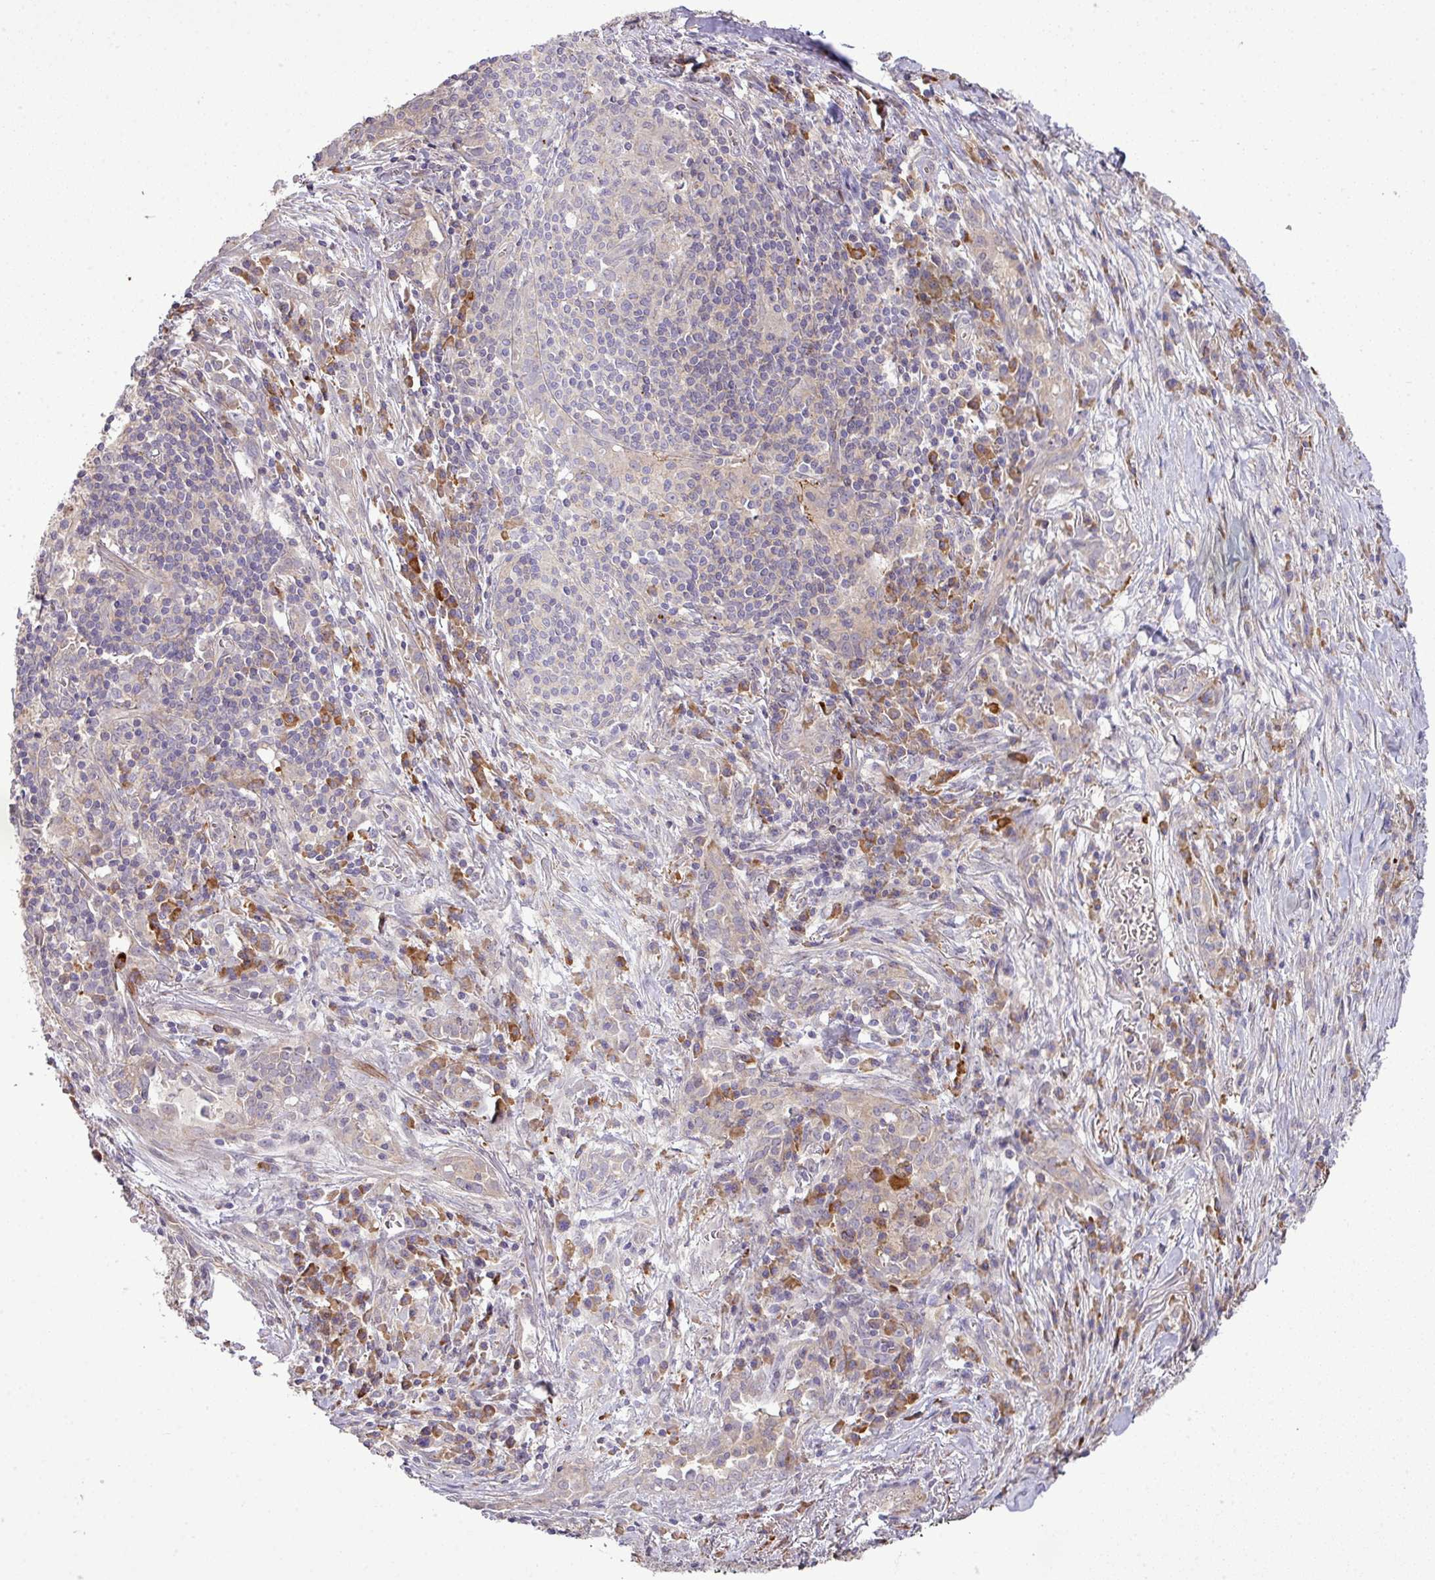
{"staining": {"intensity": "negative", "quantity": "none", "location": "none"}, "tissue": "lung cancer", "cell_type": "Tumor cells", "image_type": "cancer", "snomed": [{"axis": "morphology", "description": "Squamous cell carcinoma, NOS"}, {"axis": "topography", "description": "Lung"}], "caption": "DAB immunohistochemical staining of lung squamous cell carcinoma reveals no significant staining in tumor cells.", "gene": "TPRA1", "patient": {"sex": "male", "age": 76}}